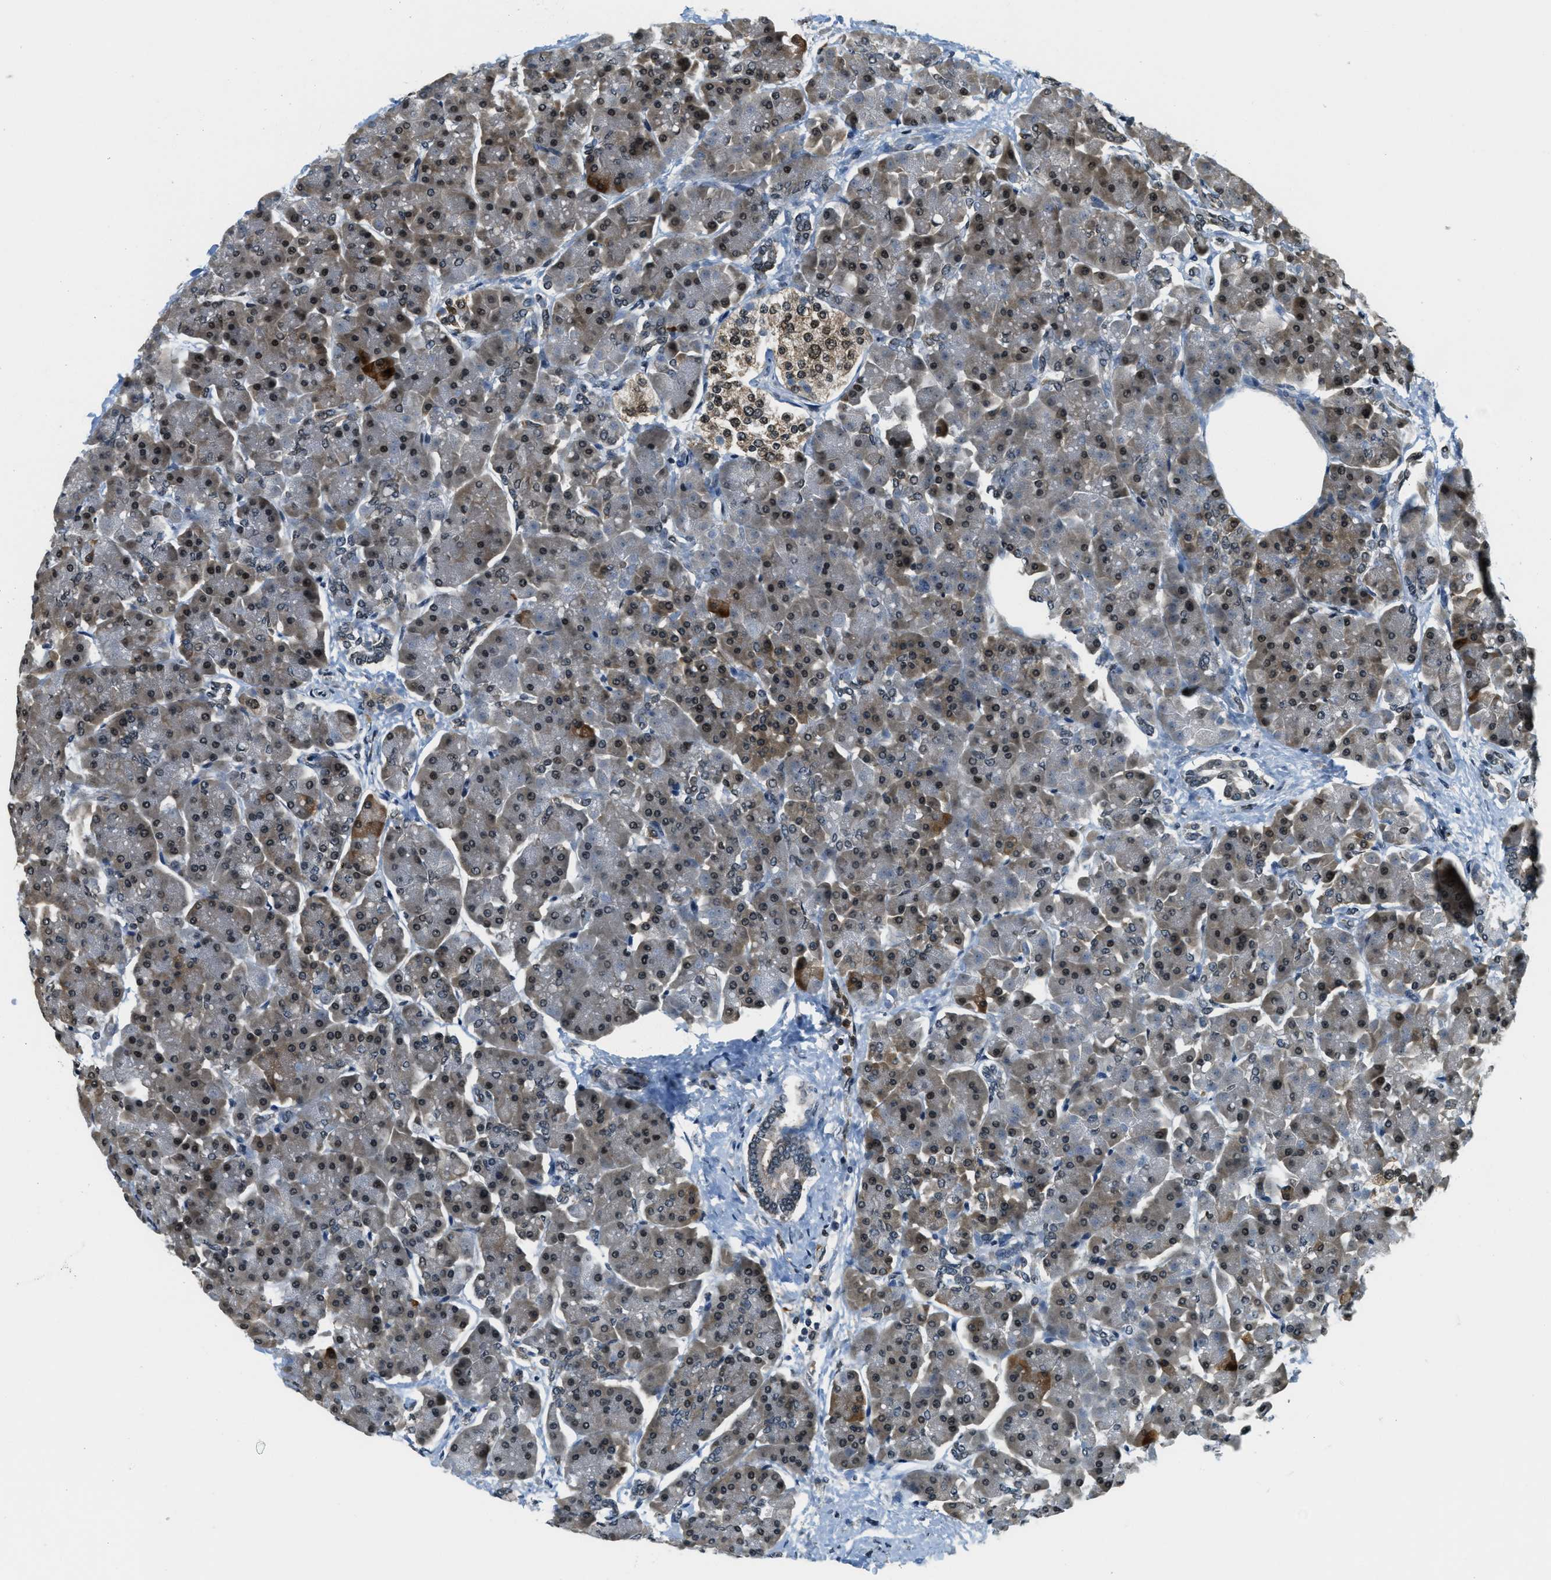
{"staining": {"intensity": "strong", "quantity": "25%-75%", "location": "nuclear"}, "tissue": "pancreas", "cell_type": "Exocrine glandular cells", "image_type": "normal", "snomed": [{"axis": "morphology", "description": "Normal tissue, NOS"}, {"axis": "topography", "description": "Pancreas"}], "caption": "Pancreas stained with a brown dye reveals strong nuclear positive expression in about 25%-75% of exocrine glandular cells.", "gene": "RAB11FIP1", "patient": {"sex": "female", "age": 70}}